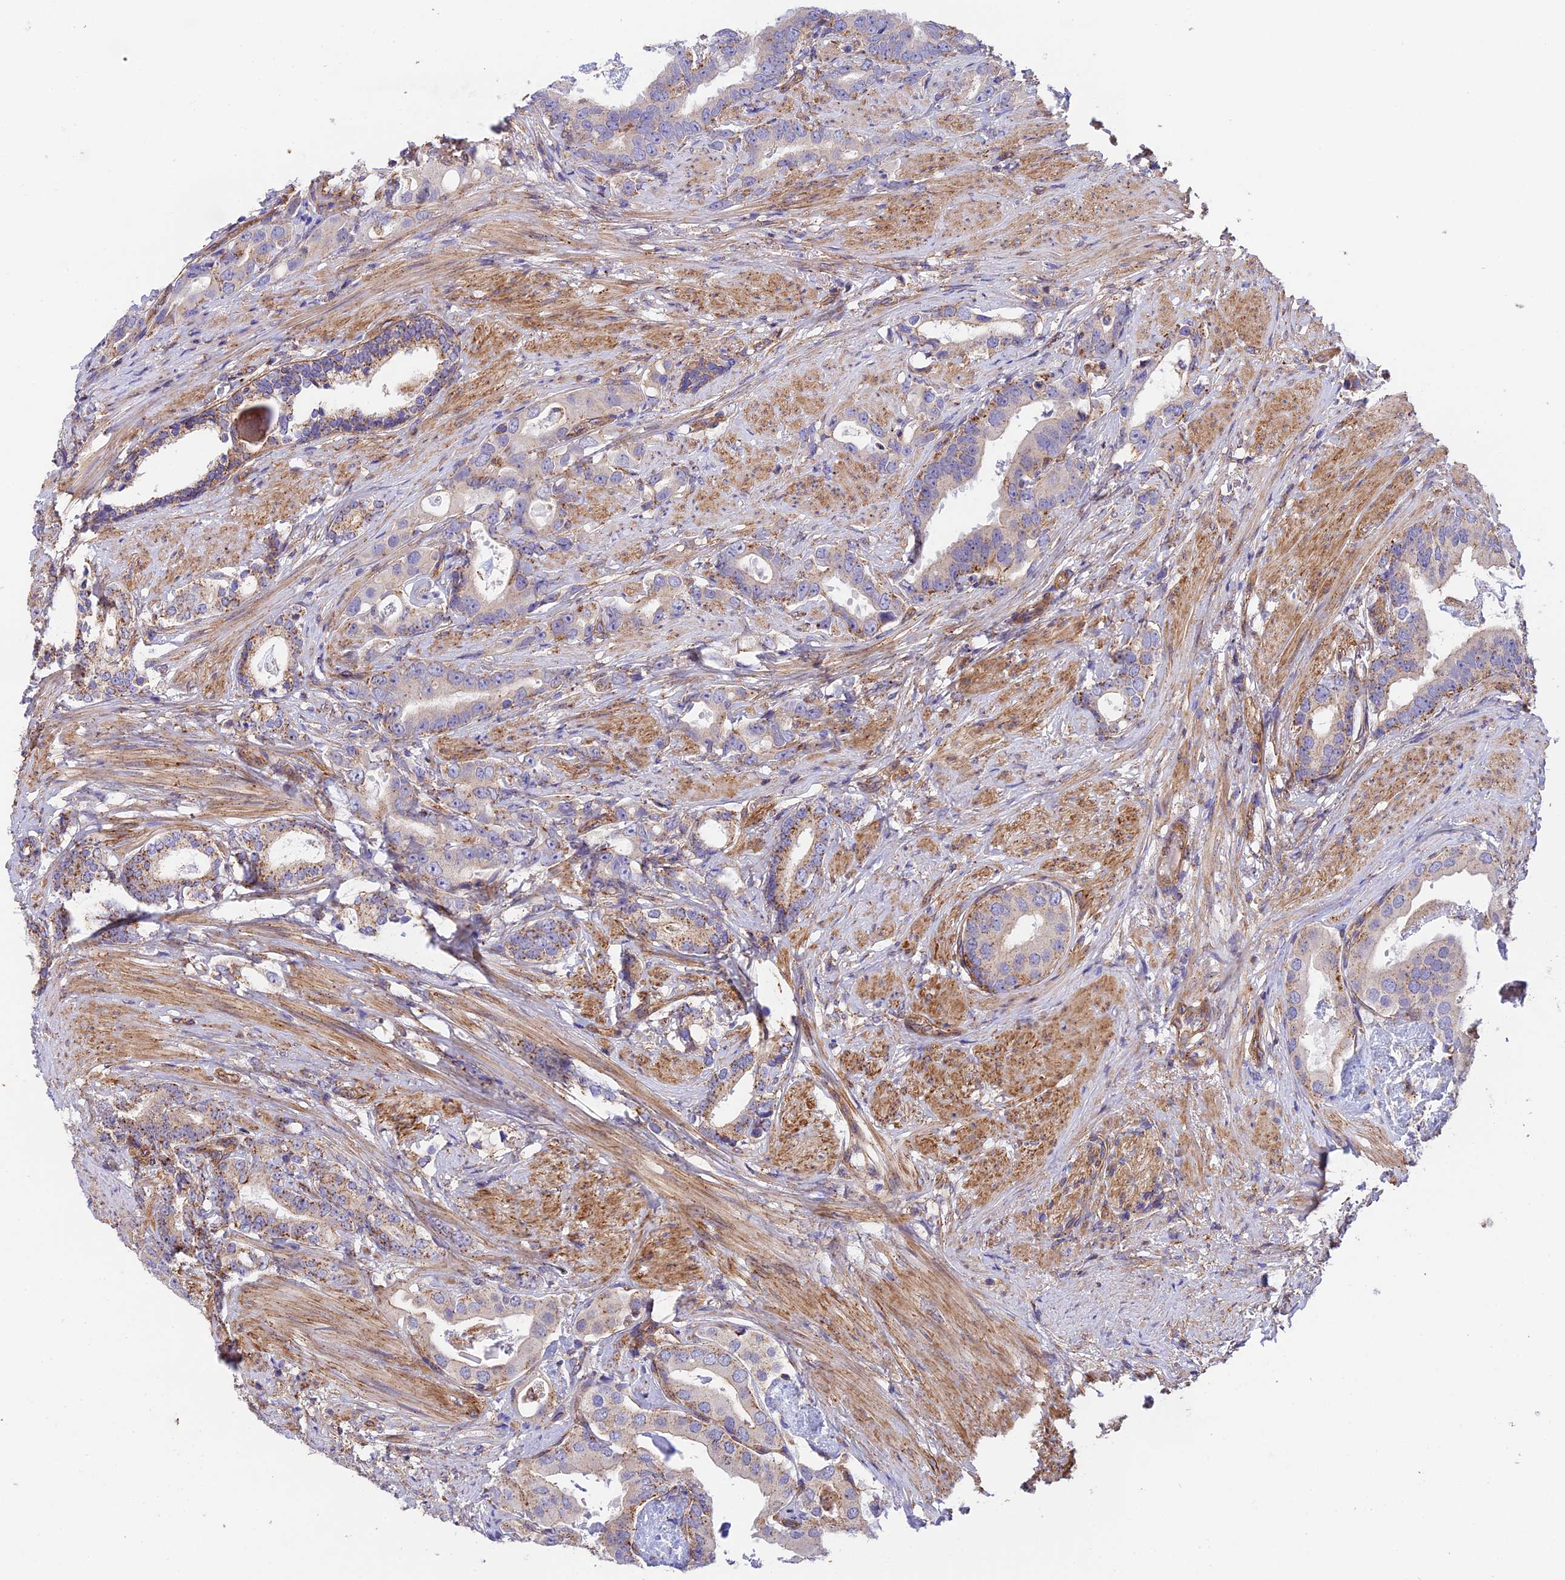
{"staining": {"intensity": "moderate", "quantity": ">75%", "location": "cytoplasmic/membranous"}, "tissue": "prostate cancer", "cell_type": "Tumor cells", "image_type": "cancer", "snomed": [{"axis": "morphology", "description": "Adenocarcinoma, Low grade"}, {"axis": "topography", "description": "Prostate"}], "caption": "Brown immunohistochemical staining in human prostate low-grade adenocarcinoma exhibits moderate cytoplasmic/membranous expression in approximately >75% of tumor cells.", "gene": "QRFP", "patient": {"sex": "male", "age": 71}}